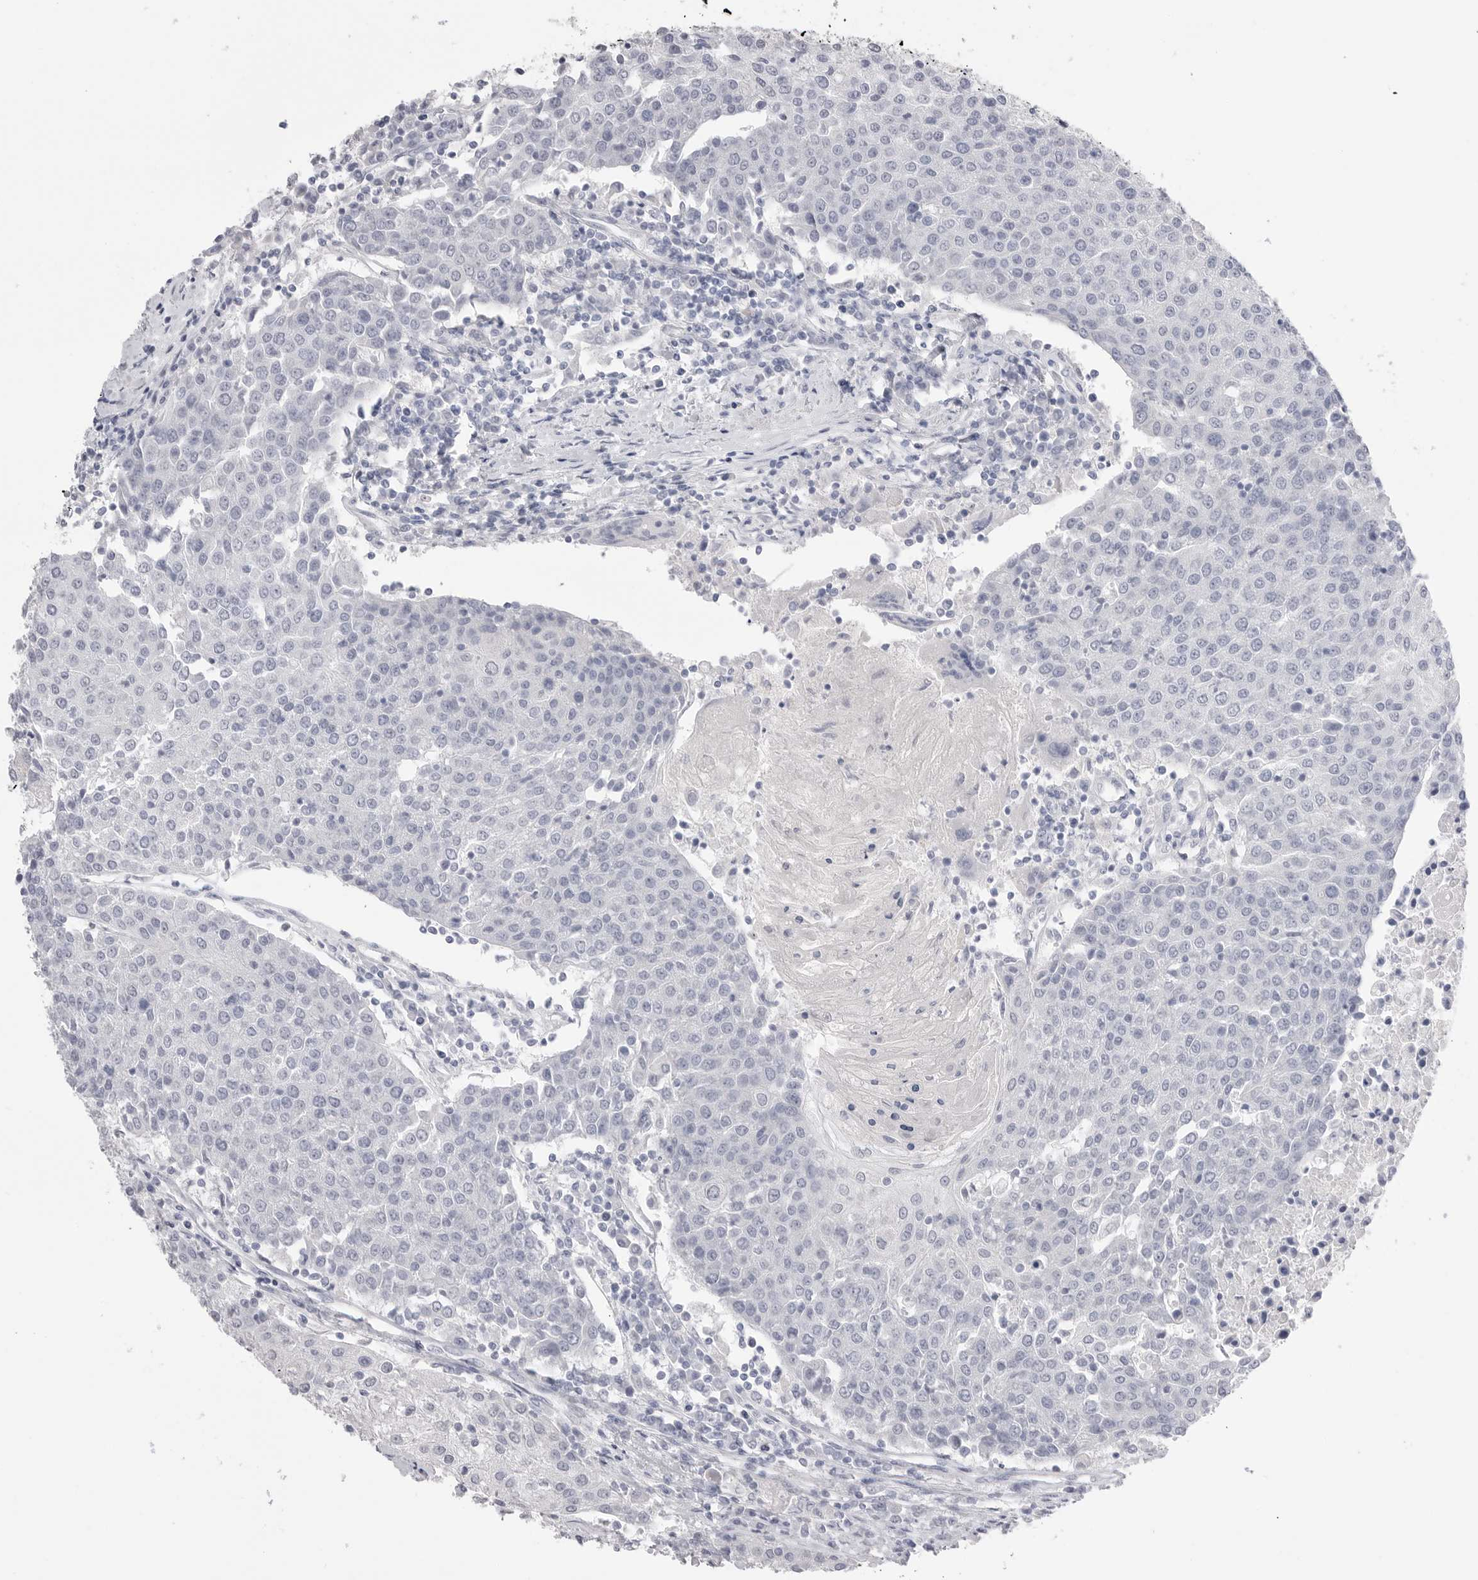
{"staining": {"intensity": "negative", "quantity": "none", "location": "none"}, "tissue": "urothelial cancer", "cell_type": "Tumor cells", "image_type": "cancer", "snomed": [{"axis": "morphology", "description": "Urothelial carcinoma, High grade"}, {"axis": "topography", "description": "Urinary bladder"}], "caption": "IHC image of human high-grade urothelial carcinoma stained for a protein (brown), which displays no positivity in tumor cells.", "gene": "CPB1", "patient": {"sex": "female", "age": 85}}